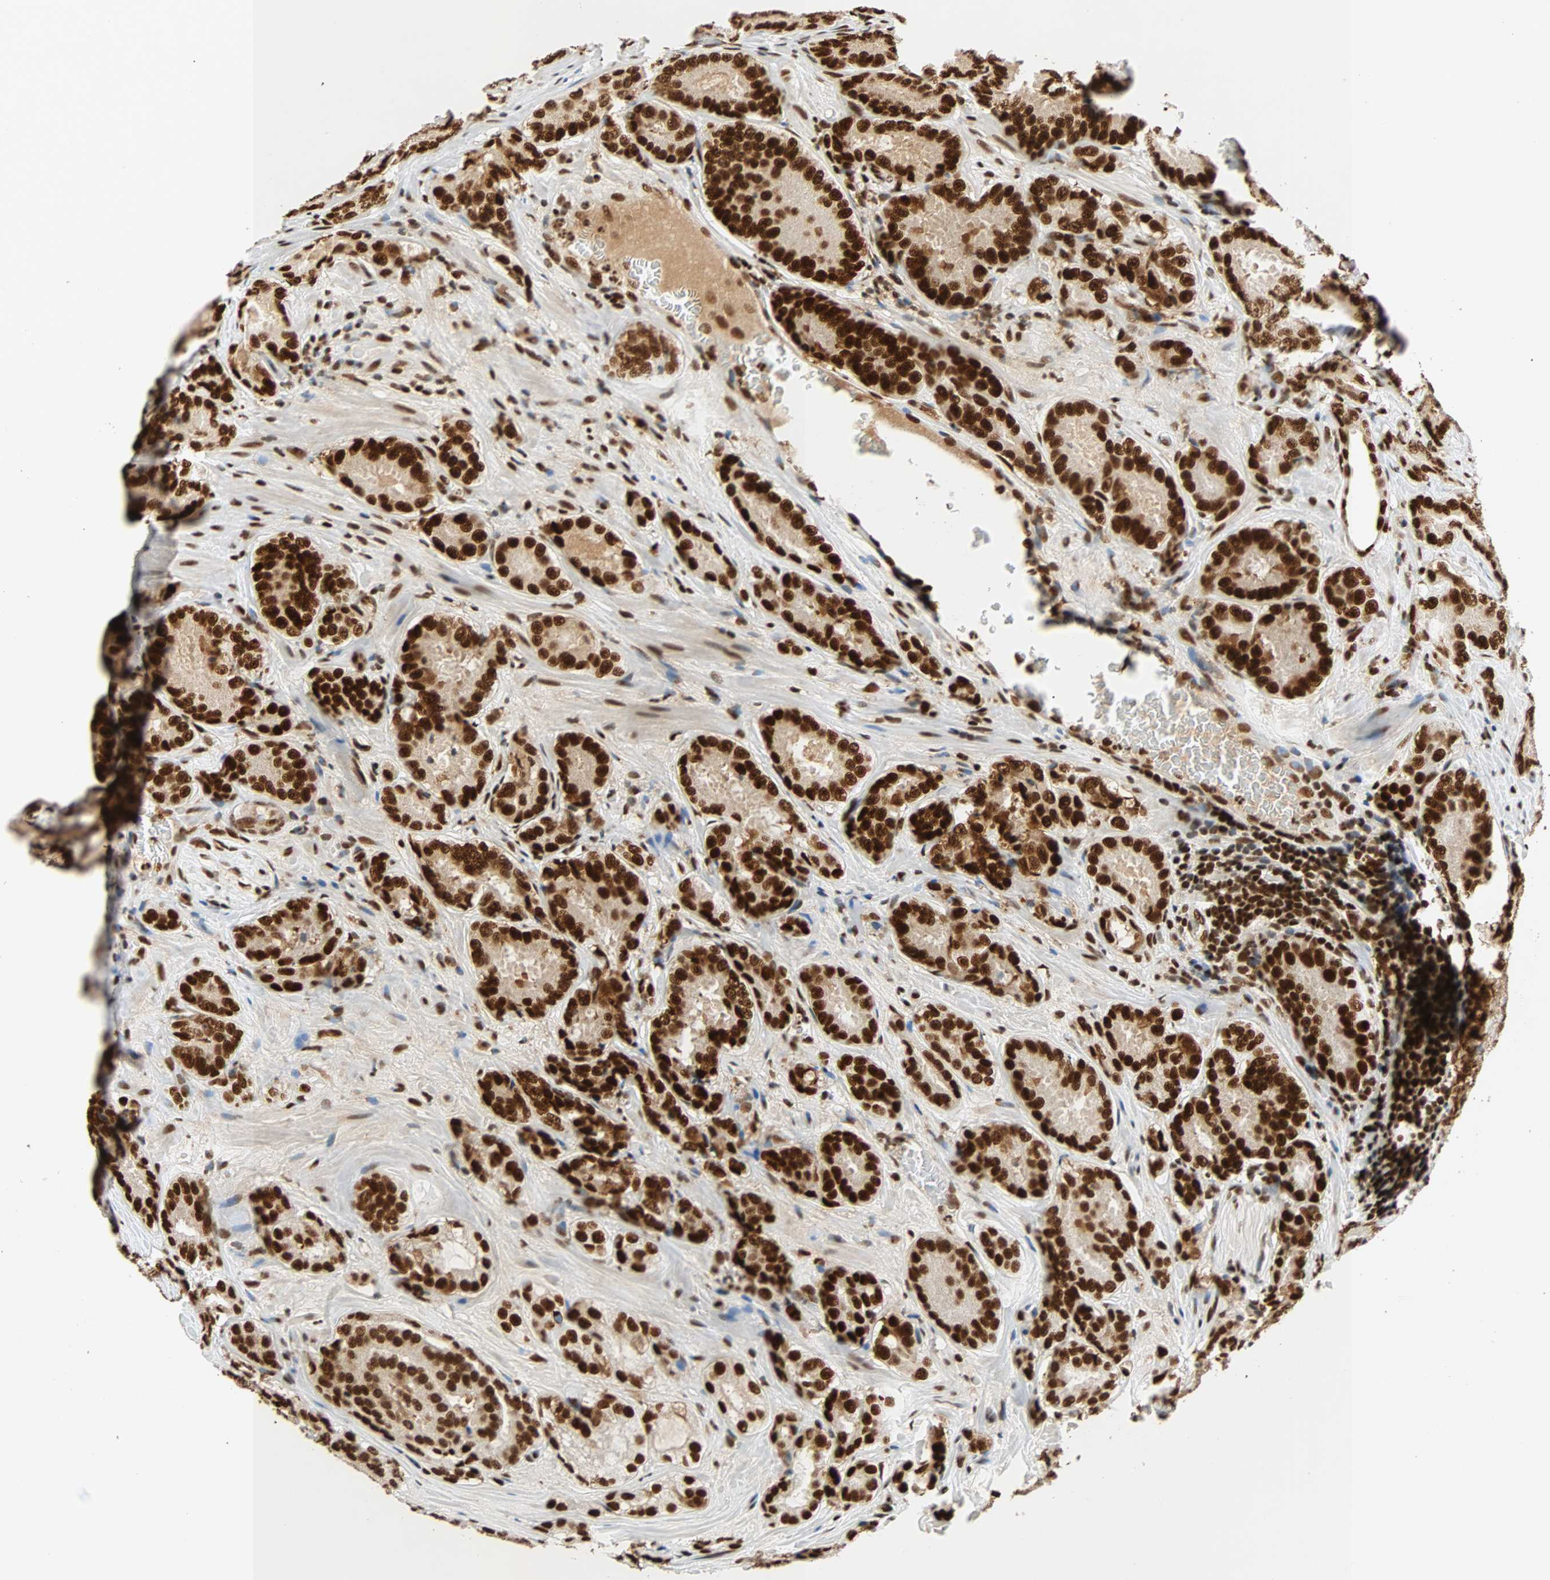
{"staining": {"intensity": "strong", "quantity": ">75%", "location": "nuclear"}, "tissue": "prostate cancer", "cell_type": "Tumor cells", "image_type": "cancer", "snomed": [{"axis": "morphology", "description": "Adenocarcinoma, High grade"}, {"axis": "topography", "description": "Prostate"}], "caption": "Protein expression analysis of human adenocarcinoma (high-grade) (prostate) reveals strong nuclear staining in about >75% of tumor cells. Nuclei are stained in blue.", "gene": "CDK12", "patient": {"sex": "male", "age": 64}}